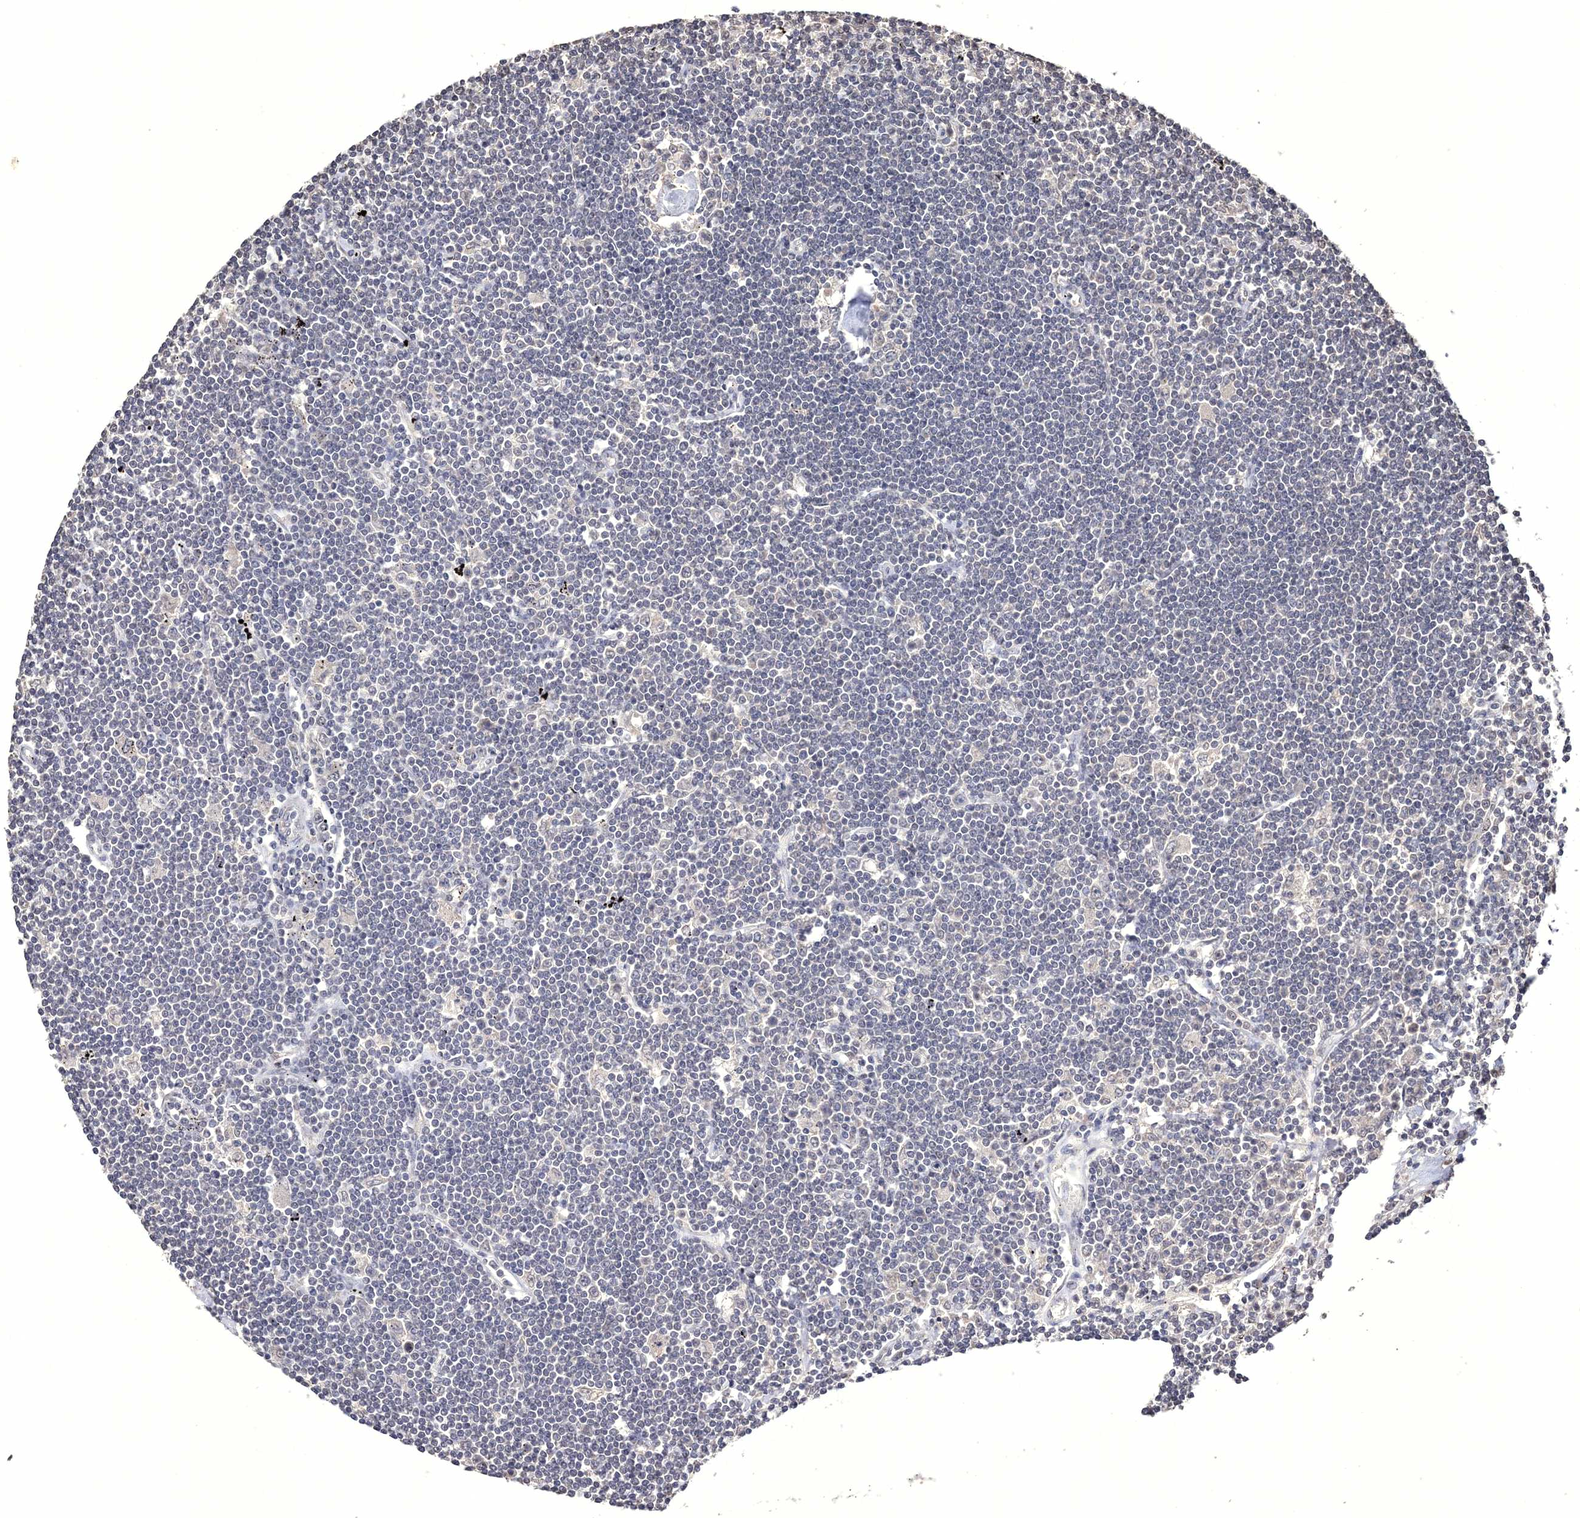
{"staining": {"intensity": "negative", "quantity": "none", "location": "none"}, "tissue": "lymphoma", "cell_type": "Tumor cells", "image_type": "cancer", "snomed": [{"axis": "morphology", "description": "Malignant lymphoma, non-Hodgkin's type, Low grade"}, {"axis": "topography", "description": "Spleen"}], "caption": "Photomicrograph shows no protein staining in tumor cells of low-grade malignant lymphoma, non-Hodgkin's type tissue. (Stains: DAB (3,3'-diaminobenzidine) IHC with hematoxylin counter stain, Microscopy: brightfield microscopy at high magnification).", "gene": "GPN1", "patient": {"sex": "male", "age": 76}}